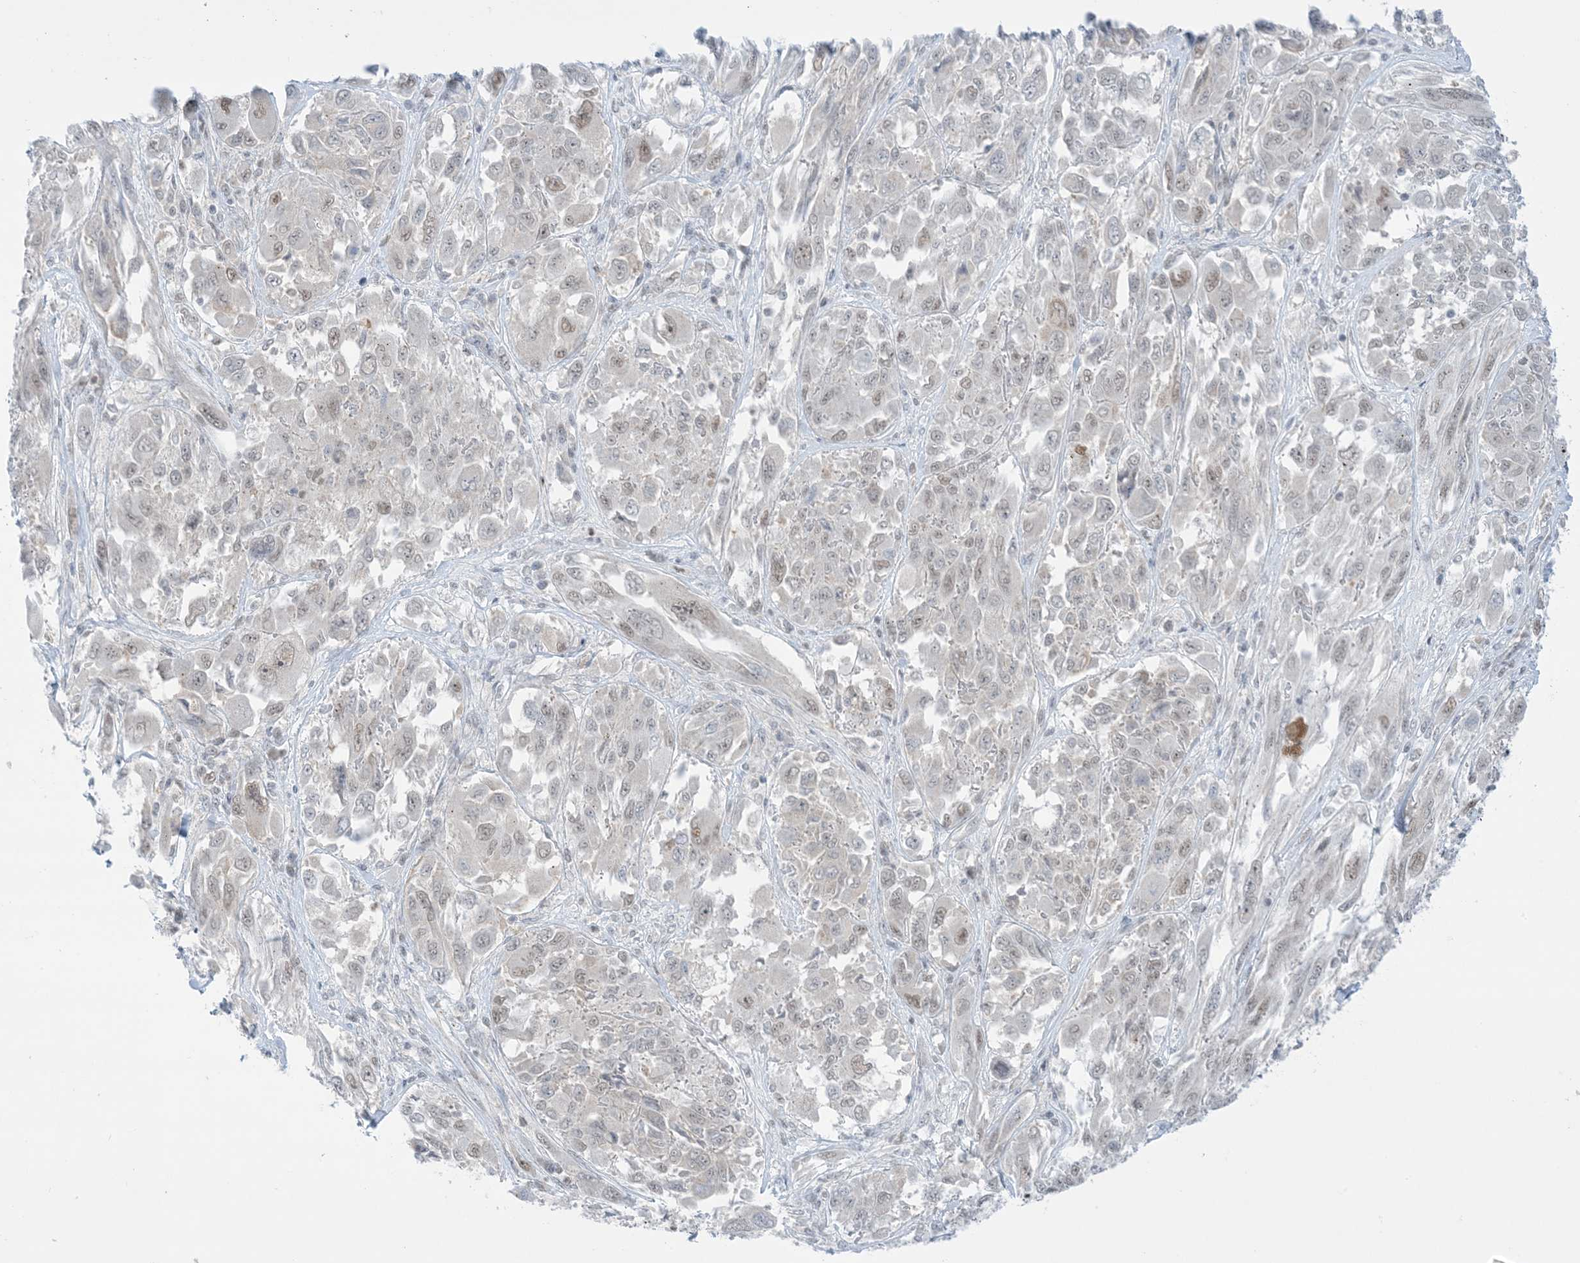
{"staining": {"intensity": "weak", "quantity": "<25%", "location": "nuclear"}, "tissue": "melanoma", "cell_type": "Tumor cells", "image_type": "cancer", "snomed": [{"axis": "morphology", "description": "Malignant melanoma, NOS"}, {"axis": "topography", "description": "Skin"}], "caption": "Image shows no significant protein expression in tumor cells of melanoma.", "gene": "TFPT", "patient": {"sex": "female", "age": 91}}